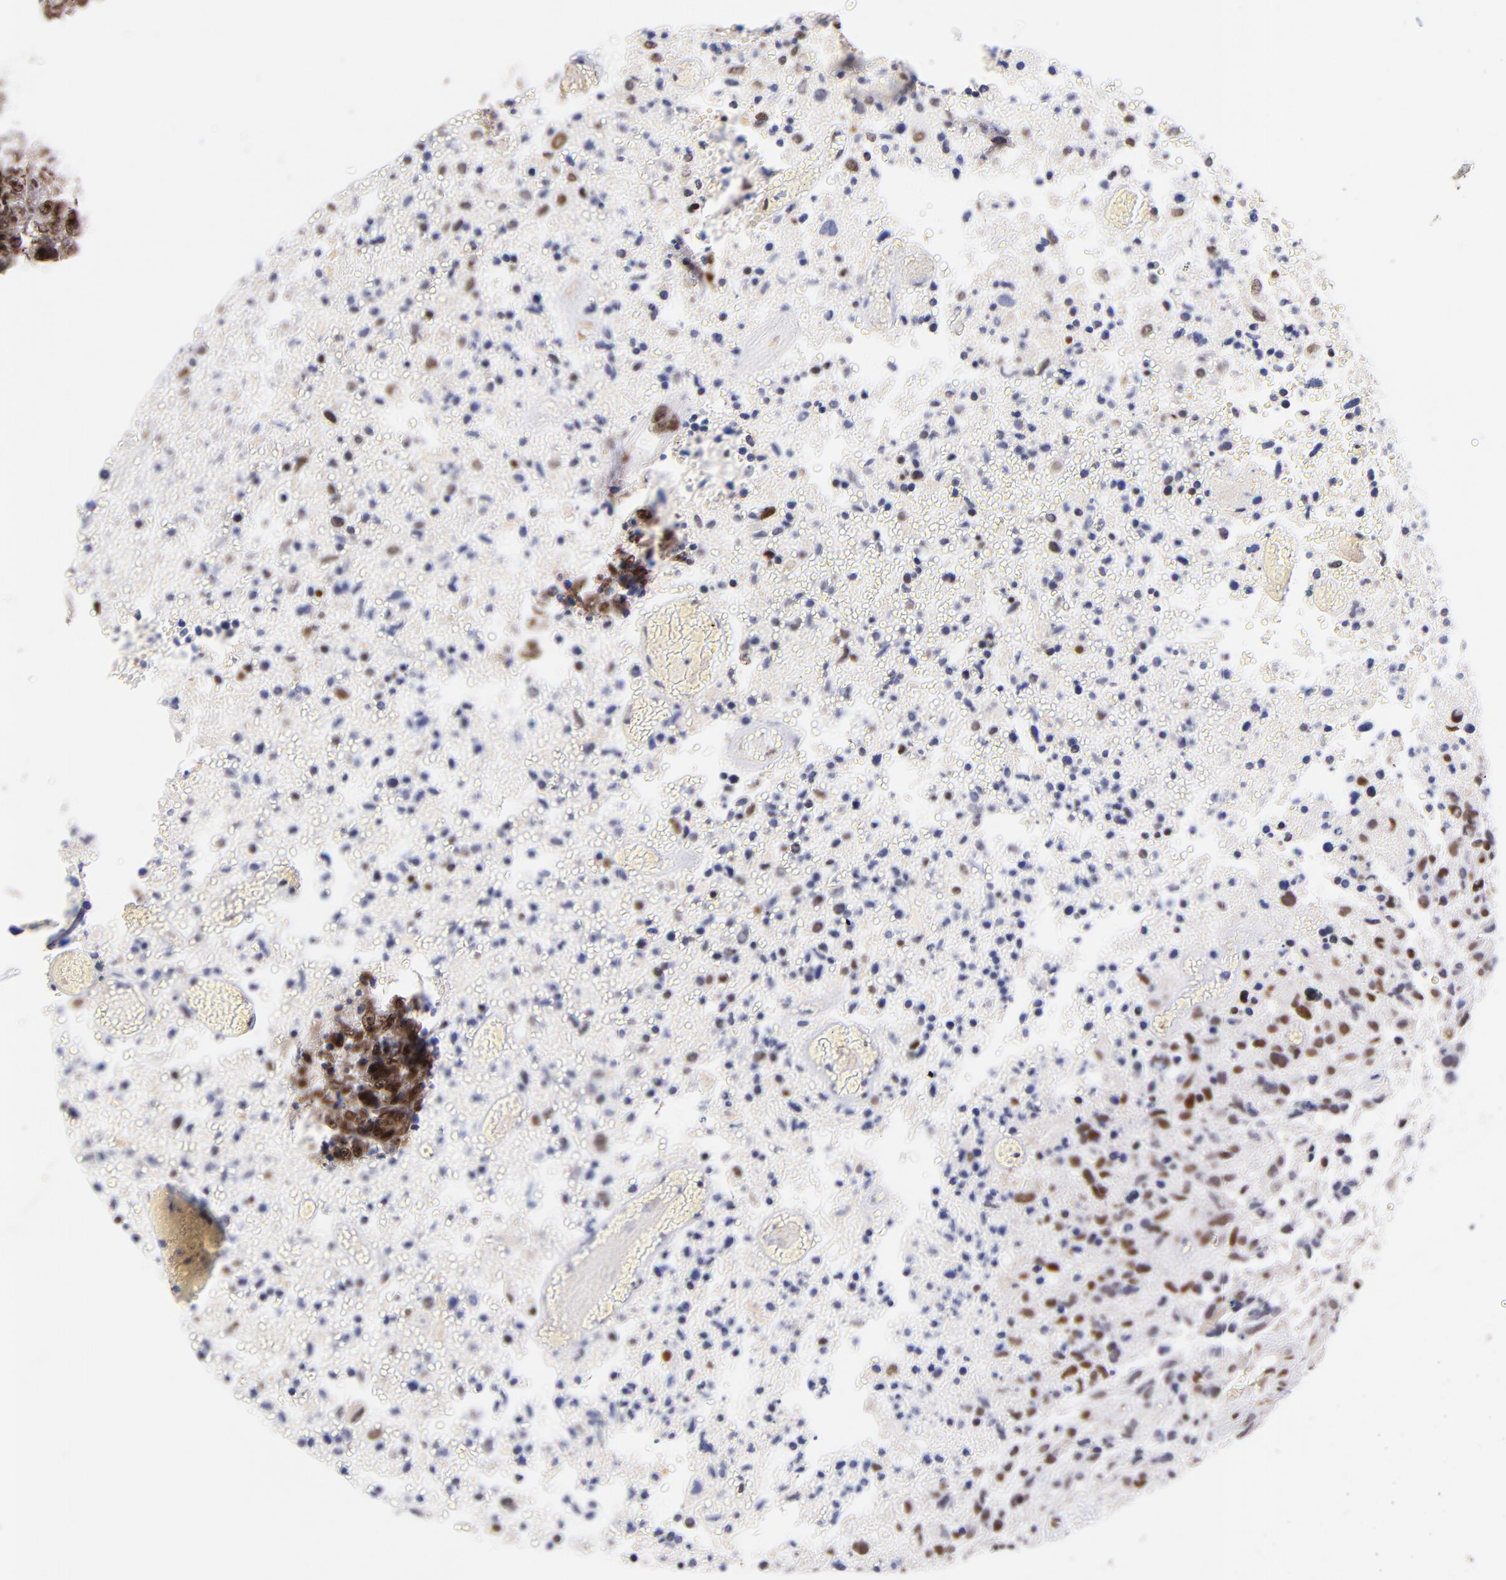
{"staining": {"intensity": "moderate", "quantity": ">75%", "location": "nuclear"}, "tissue": "glioma", "cell_type": "Tumor cells", "image_type": "cancer", "snomed": [{"axis": "morphology", "description": "Glioma, malignant, High grade"}, {"axis": "topography", "description": "Brain"}], "caption": "A brown stain labels moderate nuclear staining of a protein in human glioma tumor cells. Nuclei are stained in blue.", "gene": "MIDEAS", "patient": {"sex": "male", "age": 72}}